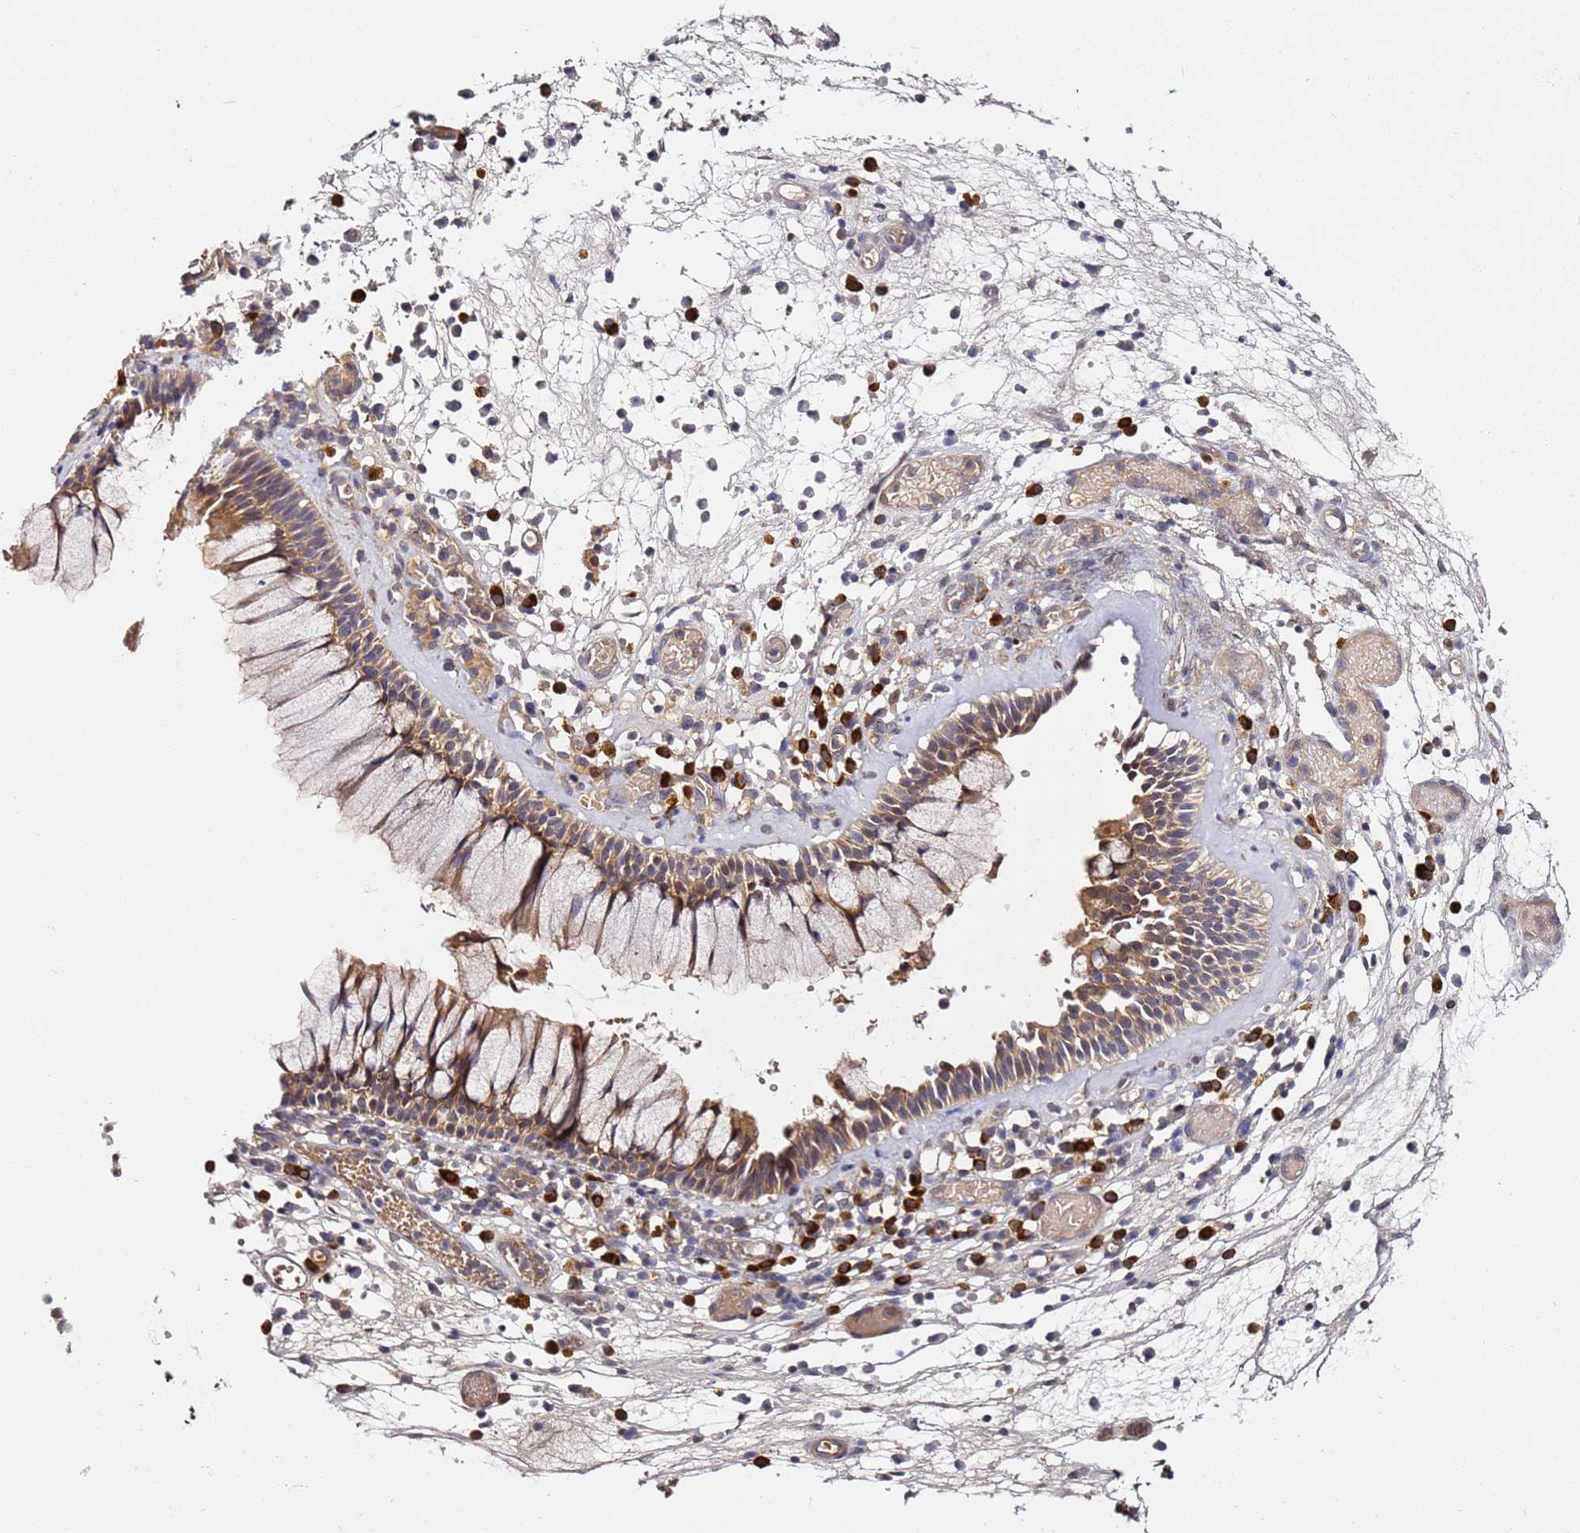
{"staining": {"intensity": "moderate", "quantity": ">75%", "location": "cytoplasmic/membranous"}, "tissue": "nasopharynx", "cell_type": "Respiratory epithelial cells", "image_type": "normal", "snomed": [{"axis": "morphology", "description": "Normal tissue, NOS"}, {"axis": "morphology", "description": "Inflammation, NOS"}, {"axis": "topography", "description": "Nasopharynx"}], "caption": "High-magnification brightfield microscopy of benign nasopharynx stained with DAB (brown) and counterstained with hematoxylin (blue). respiratory epithelial cells exhibit moderate cytoplasmic/membranous expression is identified in approximately>75% of cells.", "gene": "OSBPL2", "patient": {"sex": "male", "age": 70}}